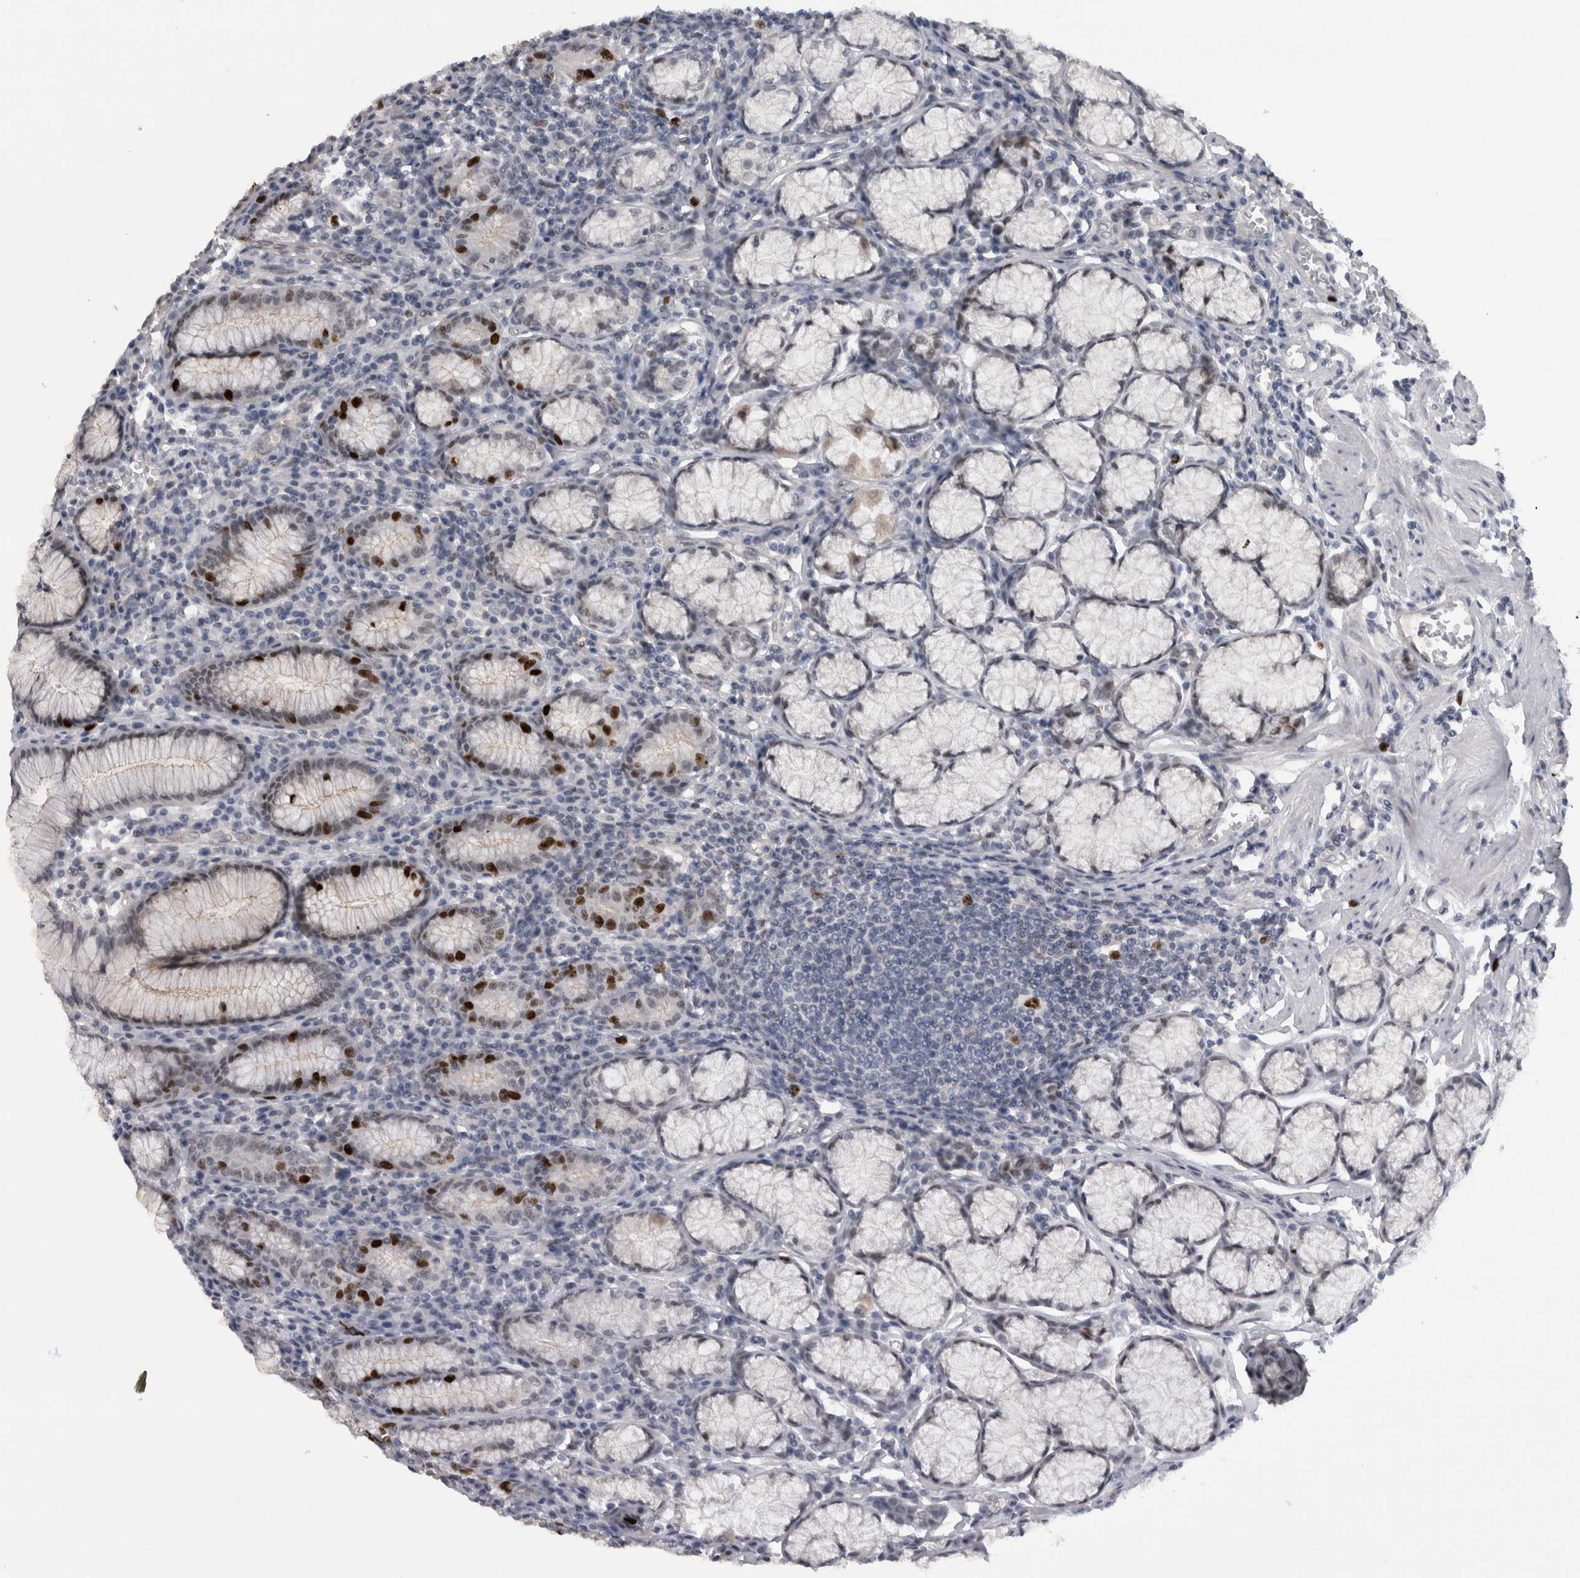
{"staining": {"intensity": "strong", "quantity": "<25%", "location": "nuclear"}, "tissue": "stomach", "cell_type": "Glandular cells", "image_type": "normal", "snomed": [{"axis": "morphology", "description": "Normal tissue, NOS"}, {"axis": "topography", "description": "Stomach"}], "caption": "Immunohistochemical staining of normal stomach exhibits medium levels of strong nuclear positivity in about <25% of glandular cells.", "gene": "KIF18B", "patient": {"sex": "male", "age": 55}}